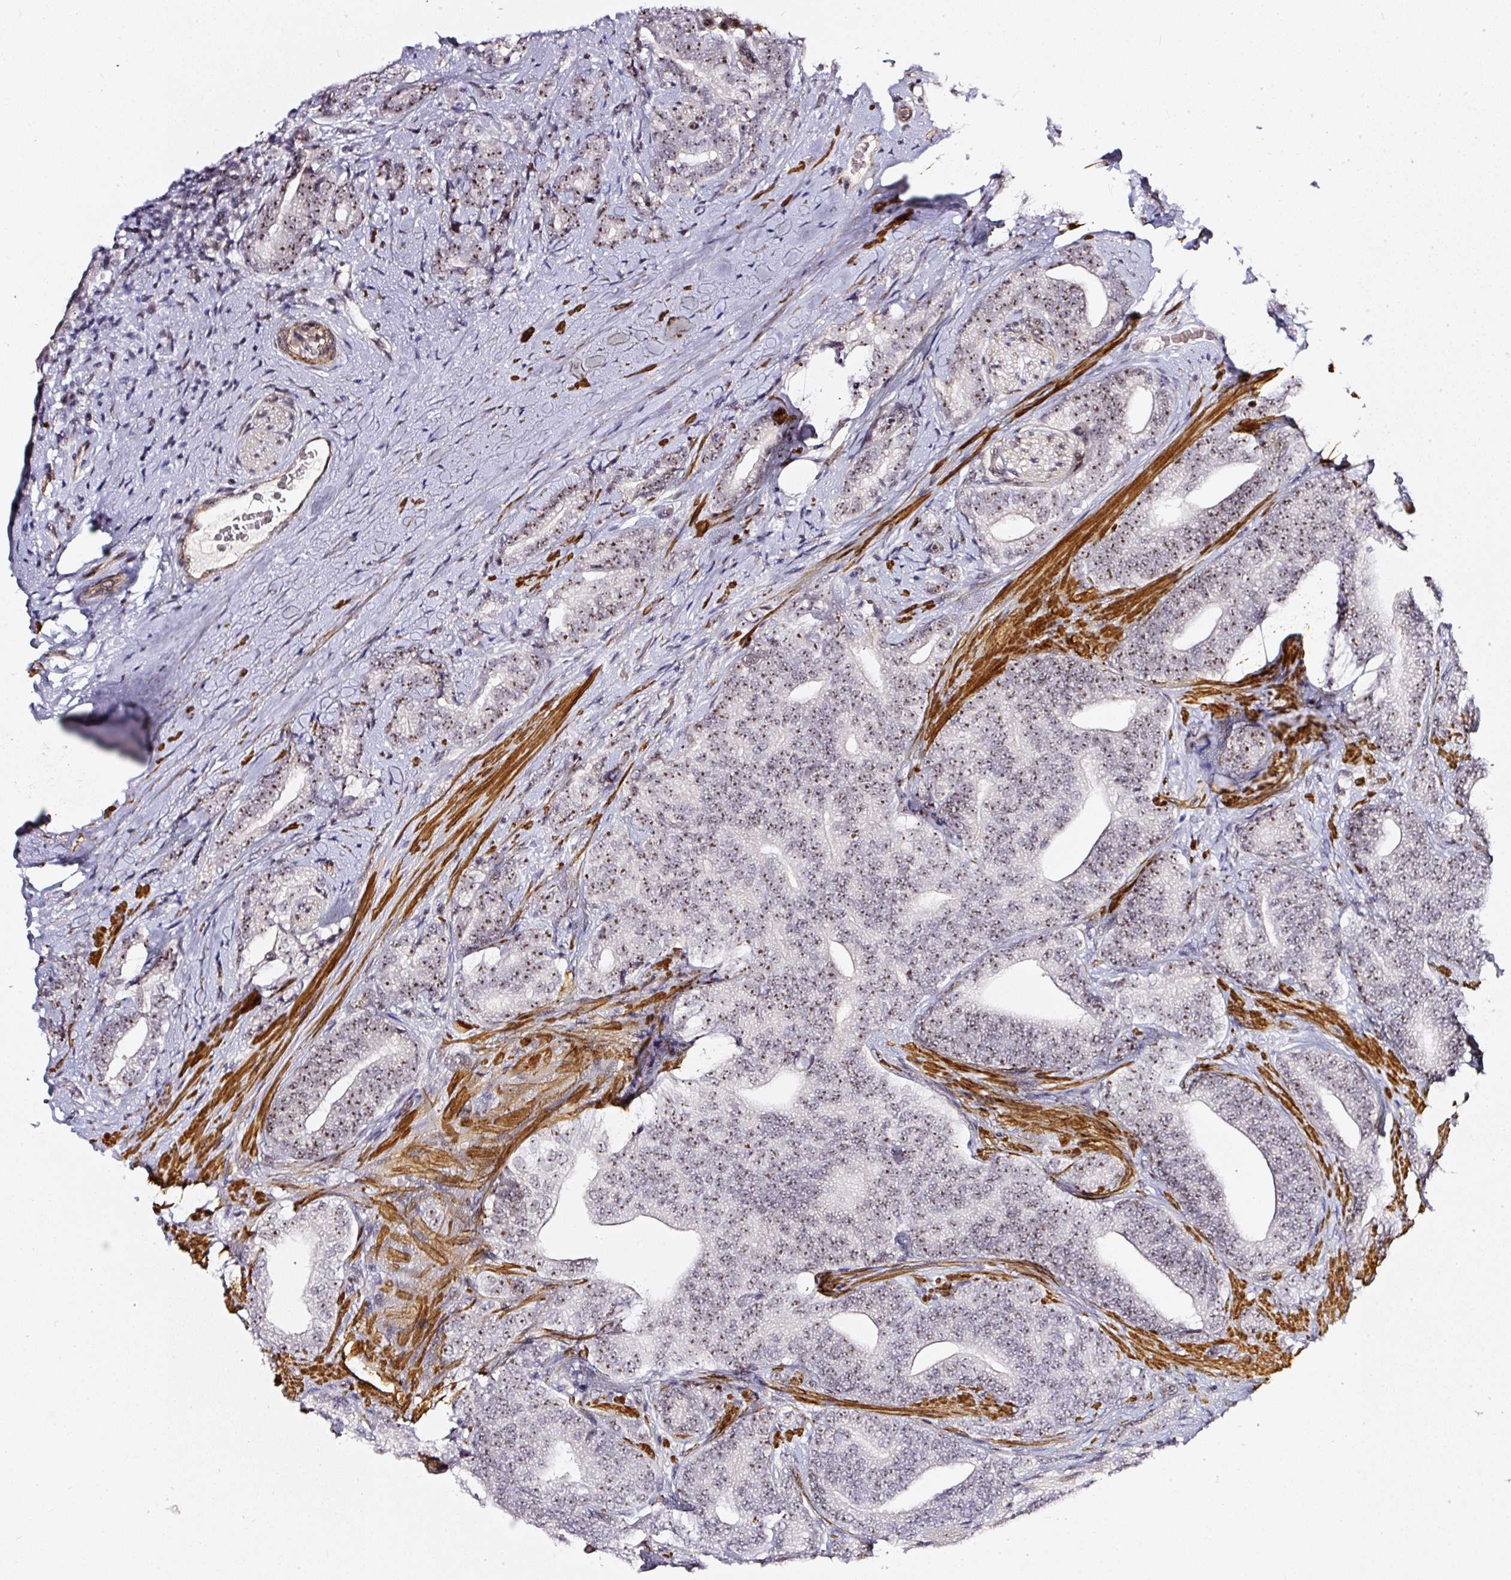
{"staining": {"intensity": "moderate", "quantity": "25%-75%", "location": "nuclear"}, "tissue": "prostate cancer", "cell_type": "Tumor cells", "image_type": "cancer", "snomed": [{"axis": "morphology", "description": "Adenocarcinoma, High grade"}, {"axis": "topography", "description": "Prostate"}], "caption": "Prostate cancer tissue exhibits moderate nuclear staining in approximately 25%-75% of tumor cells", "gene": "MXRA8", "patient": {"sex": "male", "age": 72}}